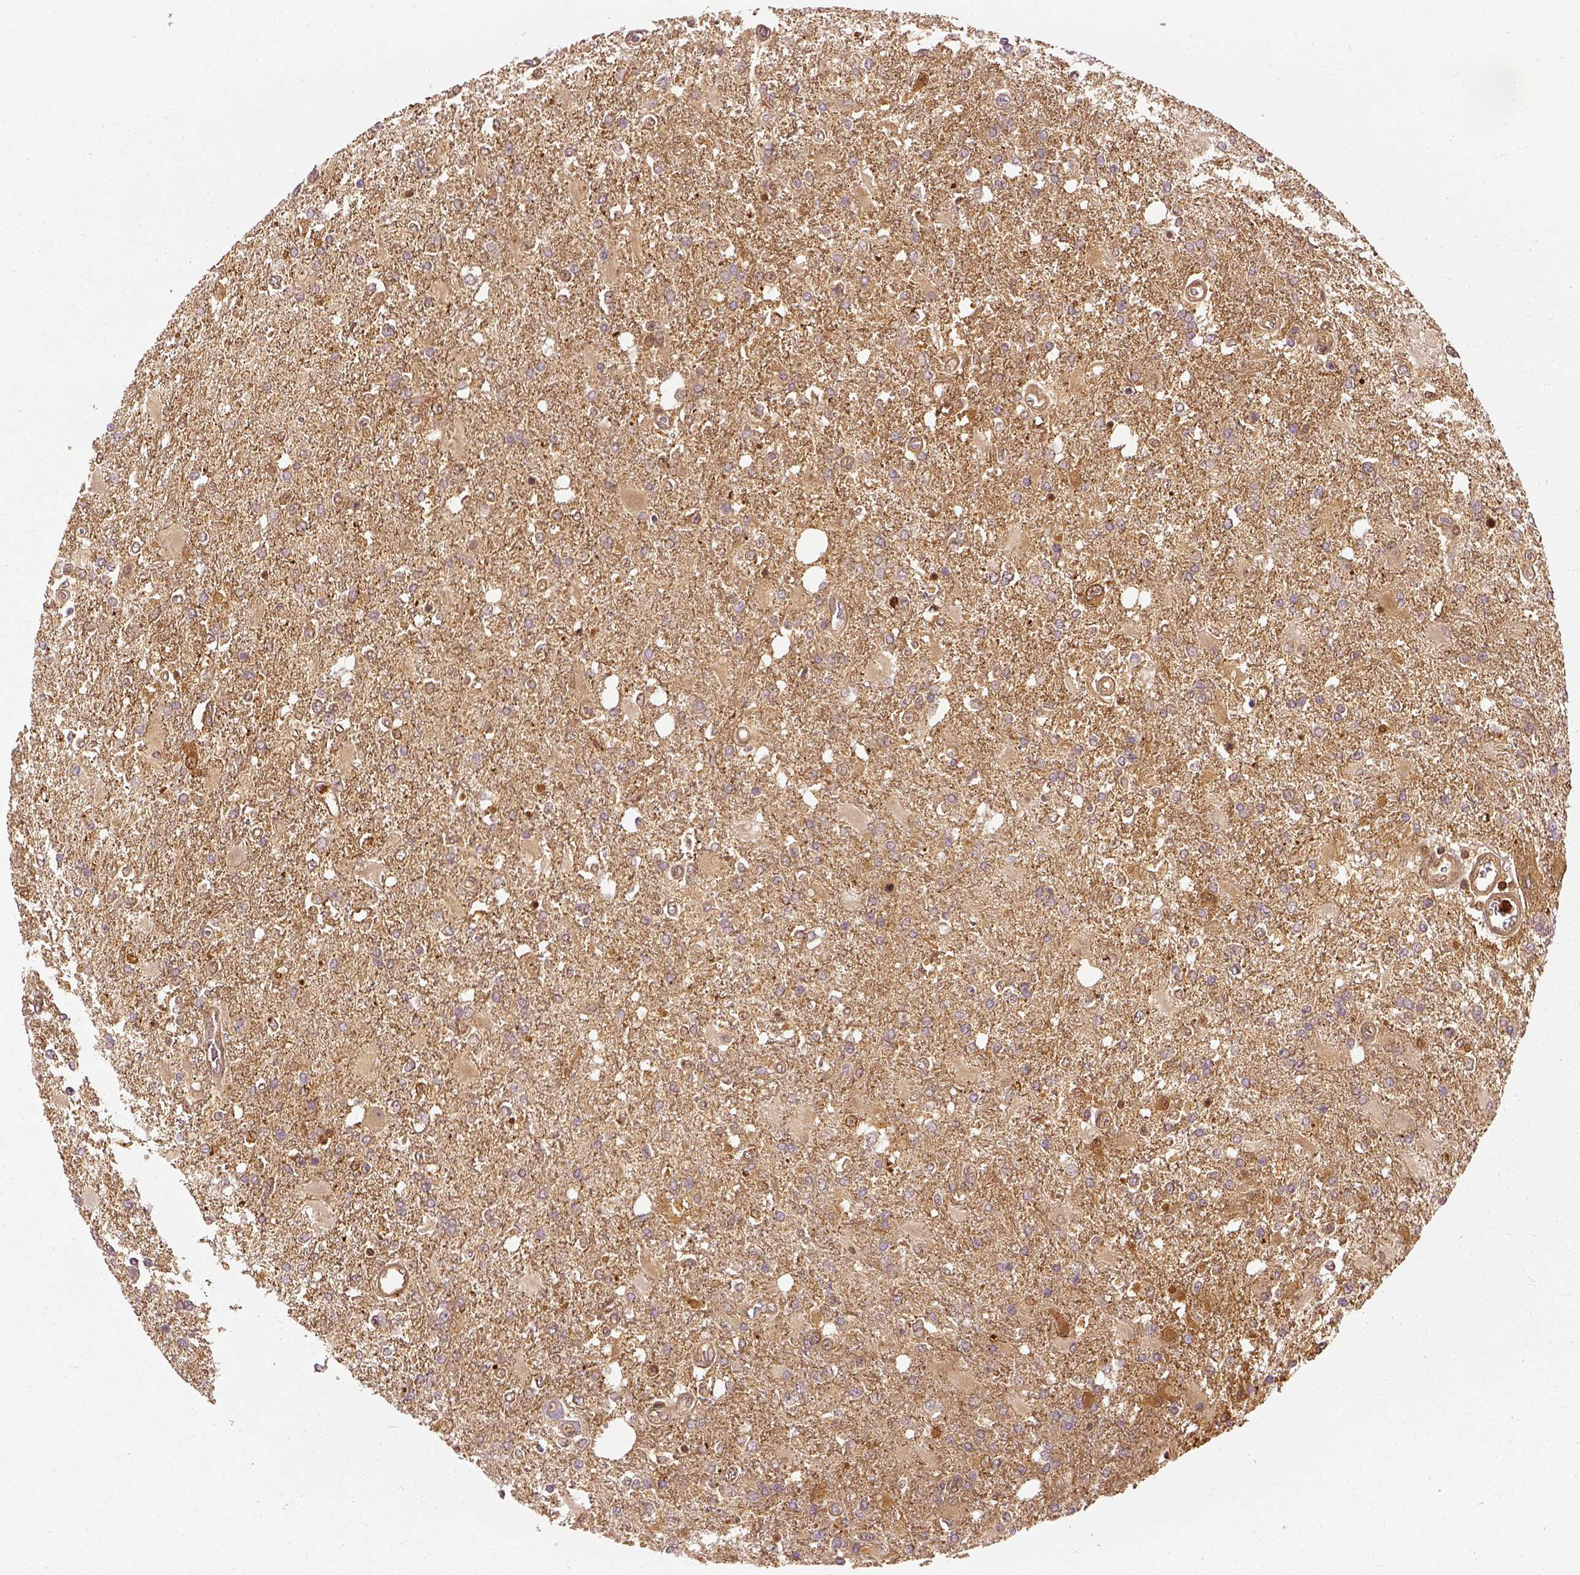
{"staining": {"intensity": "moderate", "quantity": ">75%", "location": "cytoplasmic/membranous"}, "tissue": "glioma", "cell_type": "Tumor cells", "image_type": "cancer", "snomed": [{"axis": "morphology", "description": "Glioma, malignant, High grade"}, {"axis": "topography", "description": "Cerebral cortex"}], "caption": "An immunohistochemistry image of tumor tissue is shown. Protein staining in brown shows moderate cytoplasmic/membranous positivity in high-grade glioma (malignant) within tumor cells.", "gene": "GPI", "patient": {"sex": "male", "age": 79}}